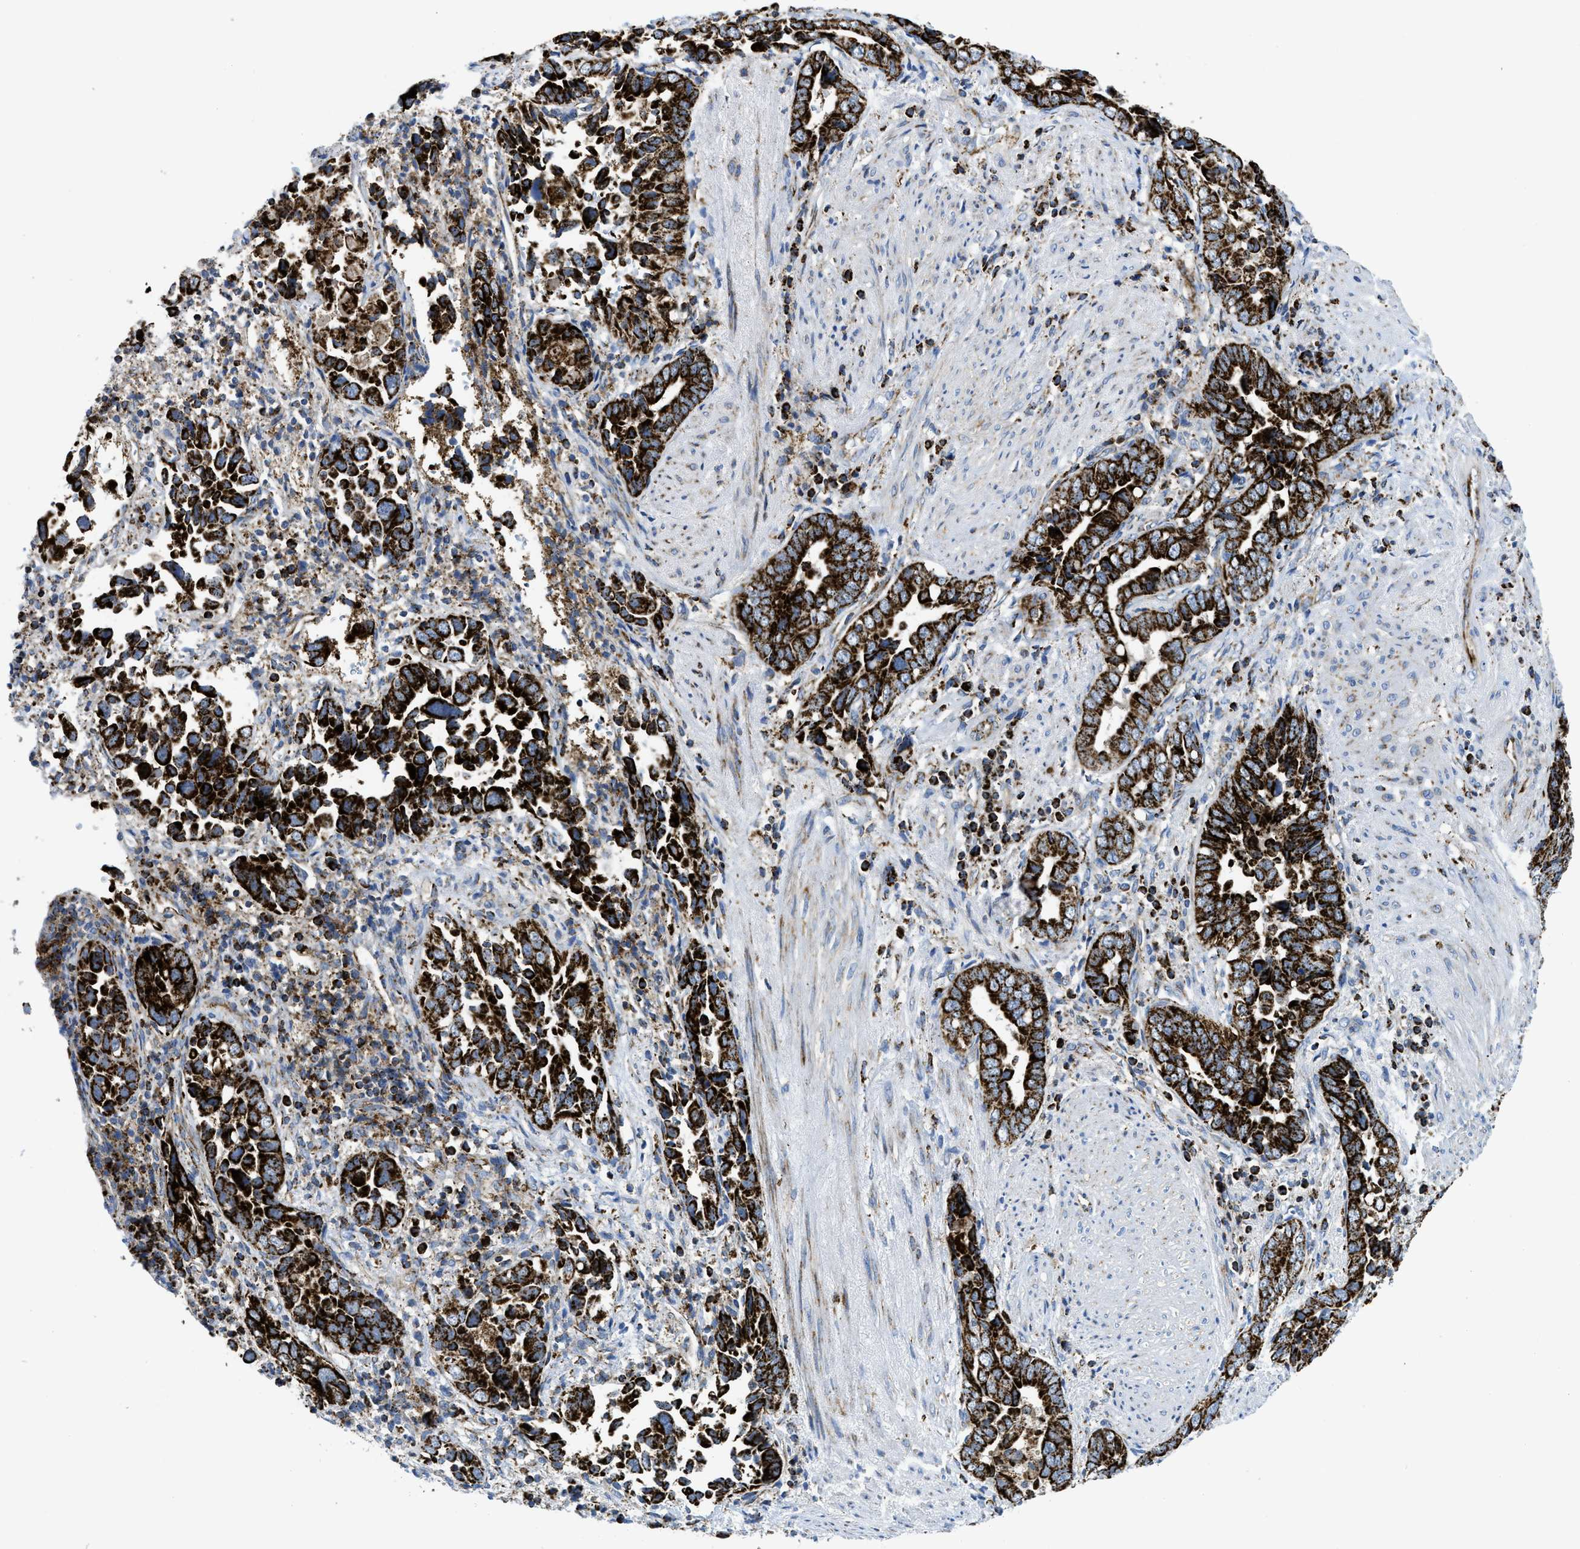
{"staining": {"intensity": "strong", "quantity": ">75%", "location": "cytoplasmic/membranous"}, "tissue": "liver cancer", "cell_type": "Tumor cells", "image_type": "cancer", "snomed": [{"axis": "morphology", "description": "Cholangiocarcinoma"}, {"axis": "topography", "description": "Liver"}], "caption": "The histopathology image displays a brown stain indicating the presence of a protein in the cytoplasmic/membranous of tumor cells in cholangiocarcinoma (liver).", "gene": "SQOR", "patient": {"sex": "female", "age": 79}}